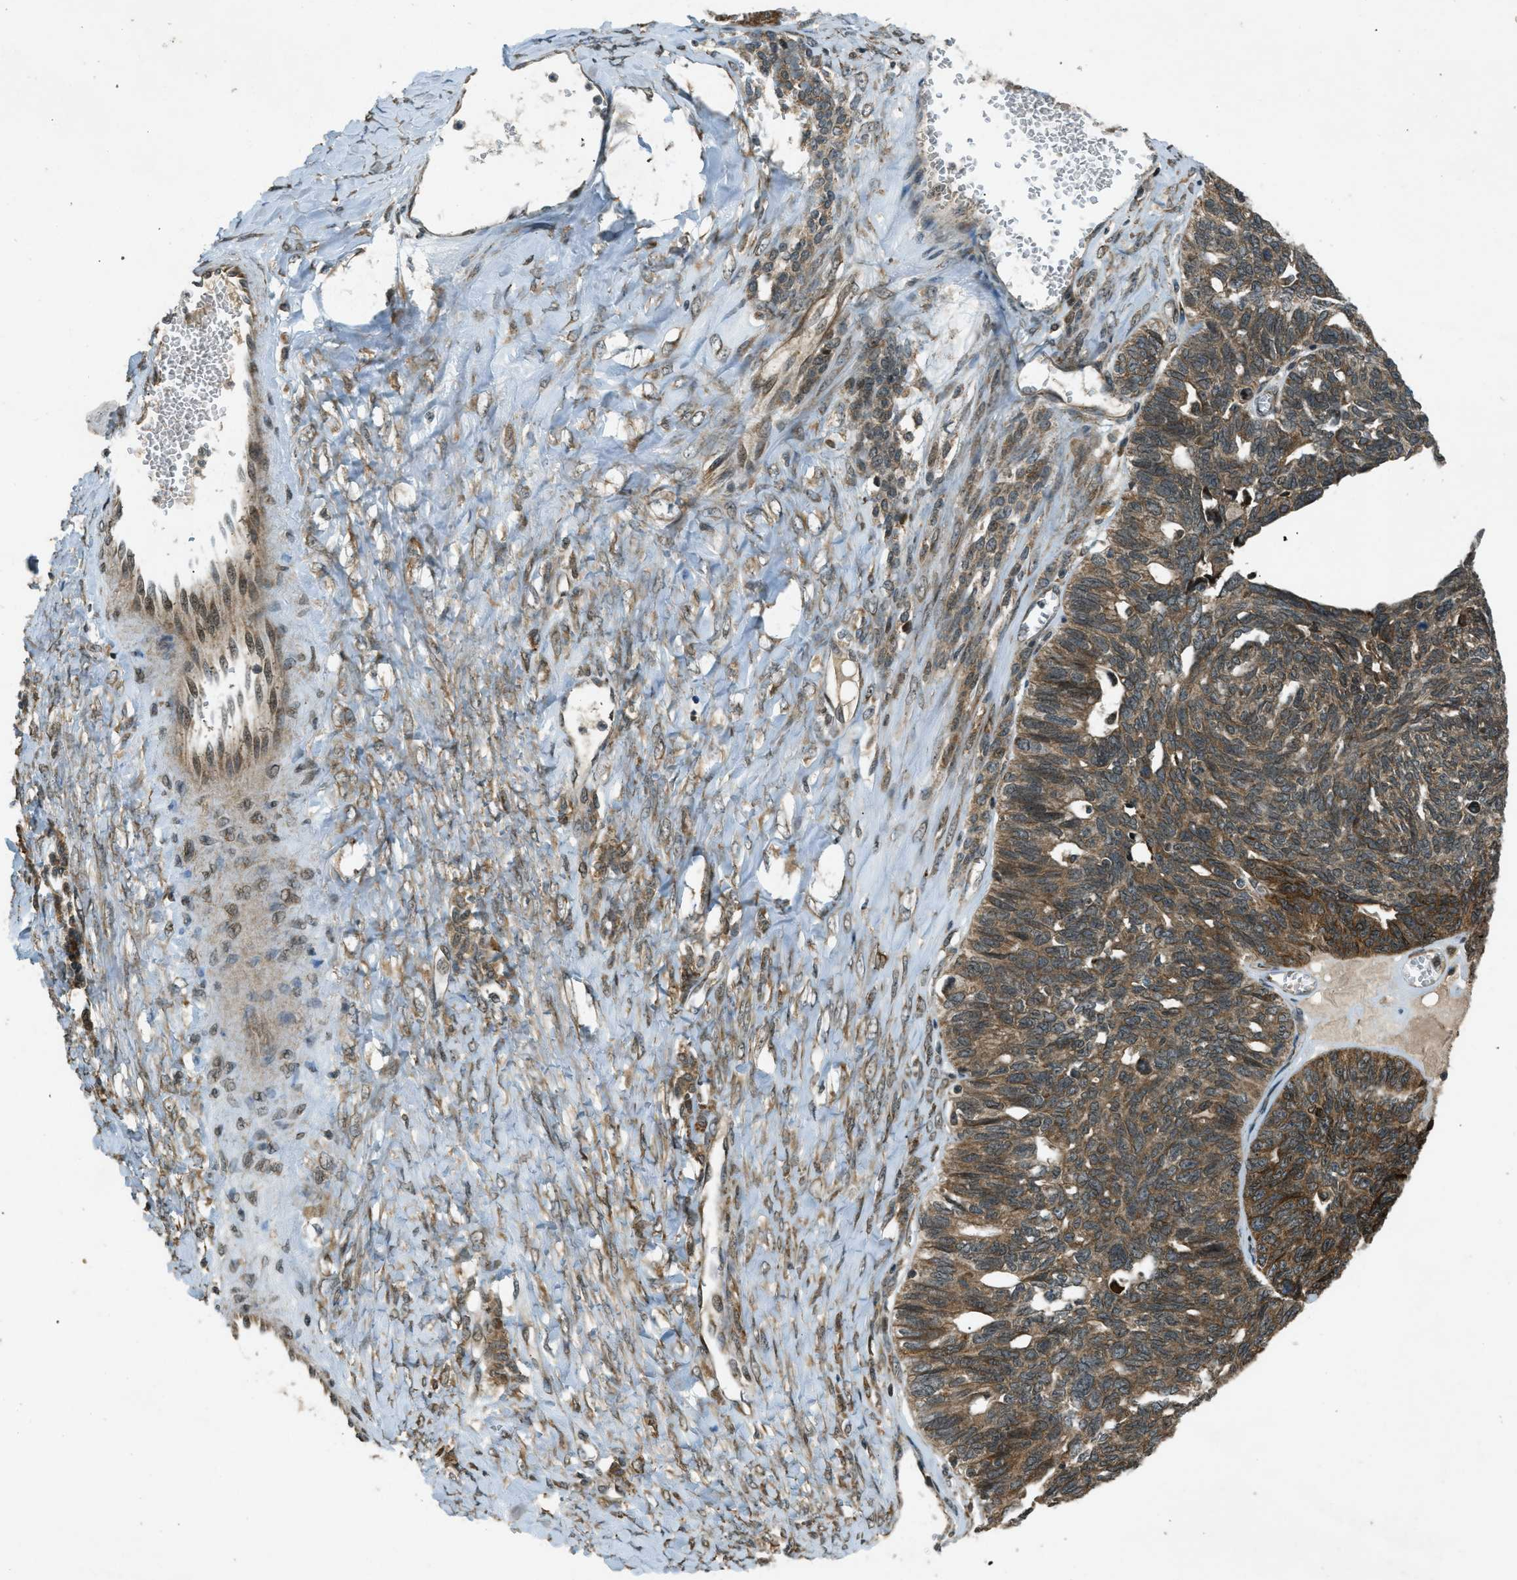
{"staining": {"intensity": "moderate", "quantity": ">75%", "location": "cytoplasmic/membranous"}, "tissue": "ovarian cancer", "cell_type": "Tumor cells", "image_type": "cancer", "snomed": [{"axis": "morphology", "description": "Cystadenocarcinoma, serous, NOS"}, {"axis": "topography", "description": "Ovary"}], "caption": "Immunohistochemical staining of human ovarian serous cystadenocarcinoma exhibits medium levels of moderate cytoplasmic/membranous positivity in approximately >75% of tumor cells.", "gene": "EIF2AK3", "patient": {"sex": "female", "age": 79}}